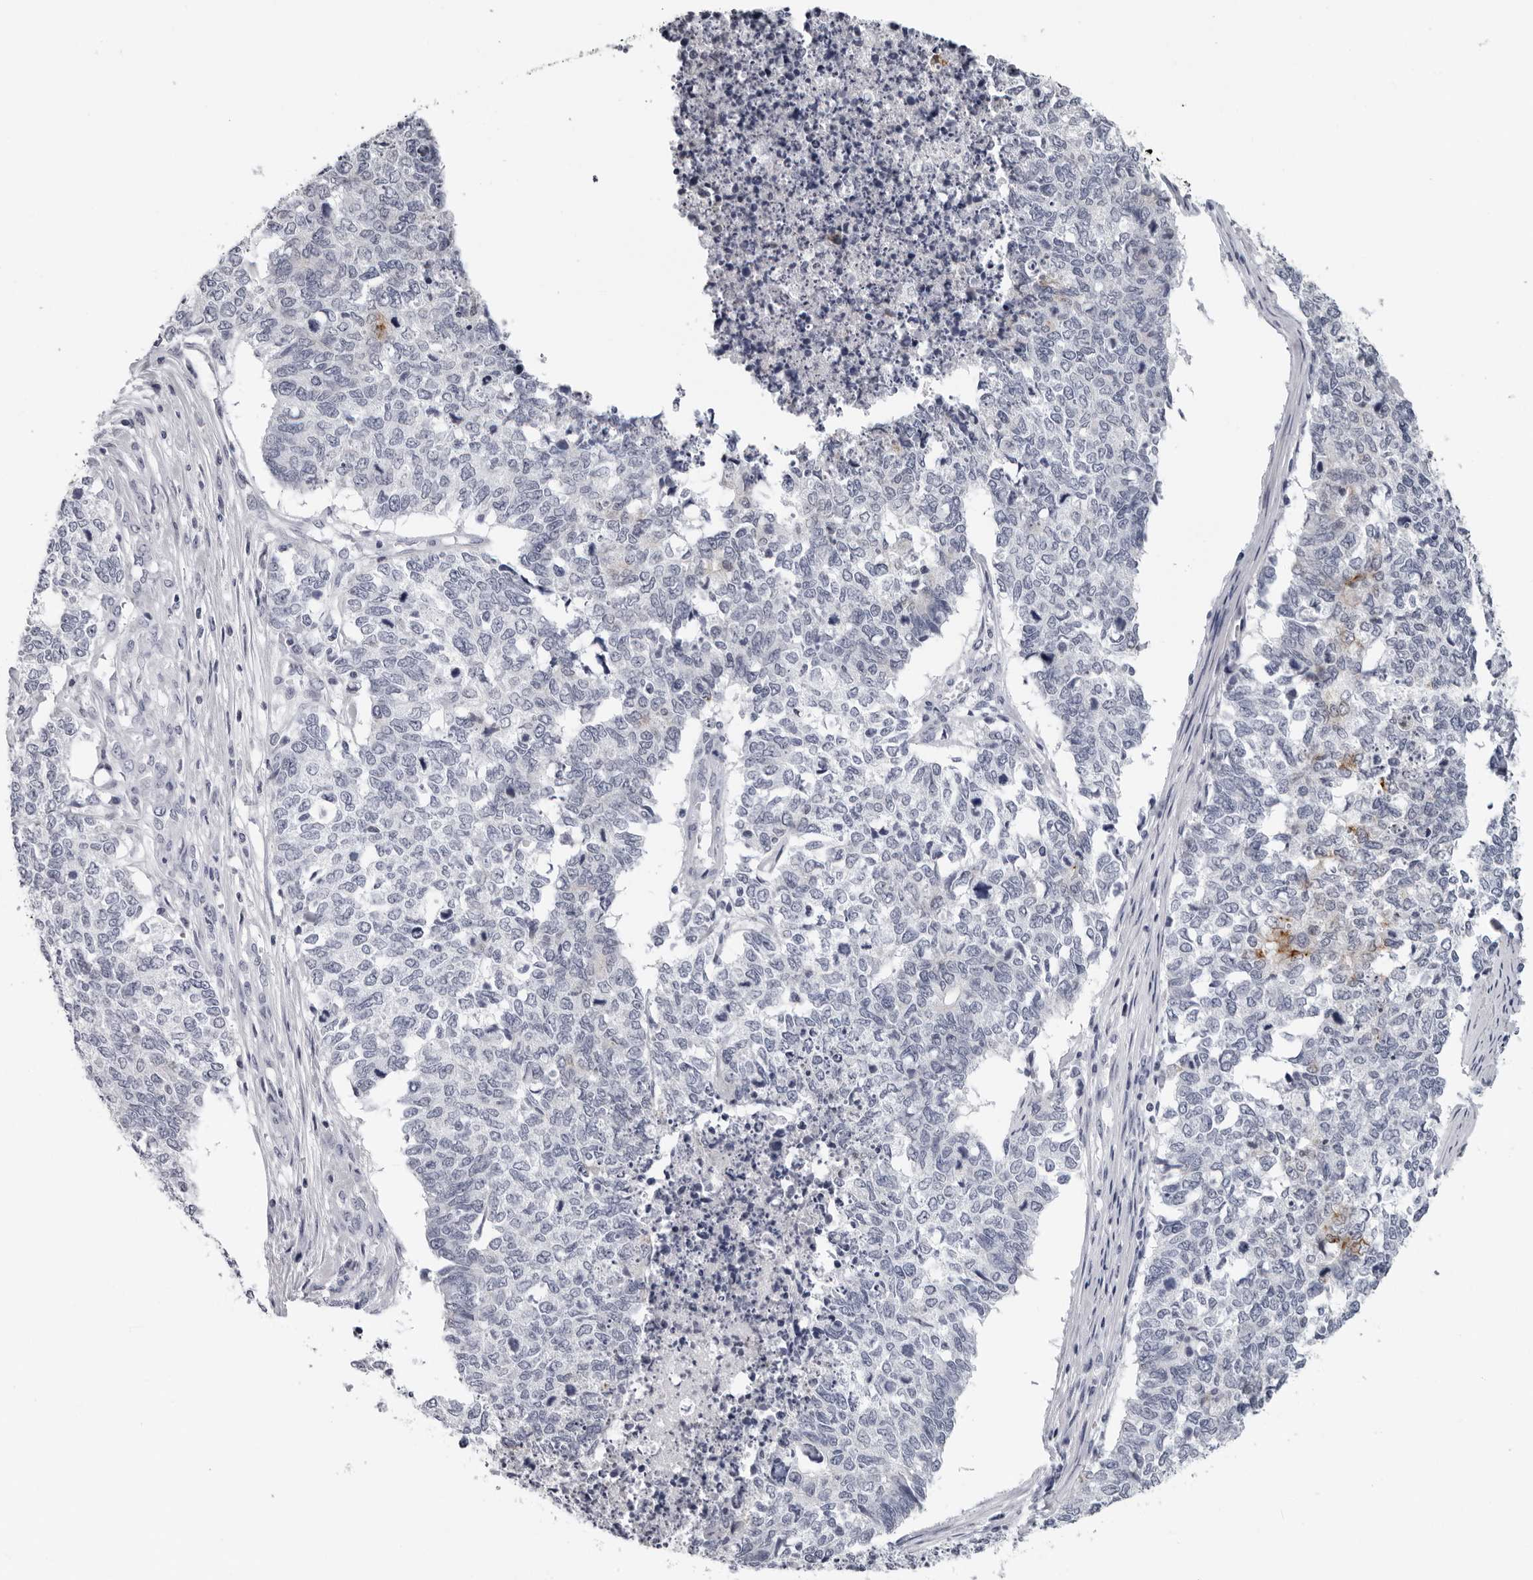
{"staining": {"intensity": "negative", "quantity": "none", "location": "none"}, "tissue": "cervical cancer", "cell_type": "Tumor cells", "image_type": "cancer", "snomed": [{"axis": "morphology", "description": "Squamous cell carcinoma, NOS"}, {"axis": "topography", "description": "Cervix"}], "caption": "The IHC image has no significant expression in tumor cells of squamous cell carcinoma (cervical) tissue.", "gene": "CCDC28B", "patient": {"sex": "female", "age": 63}}